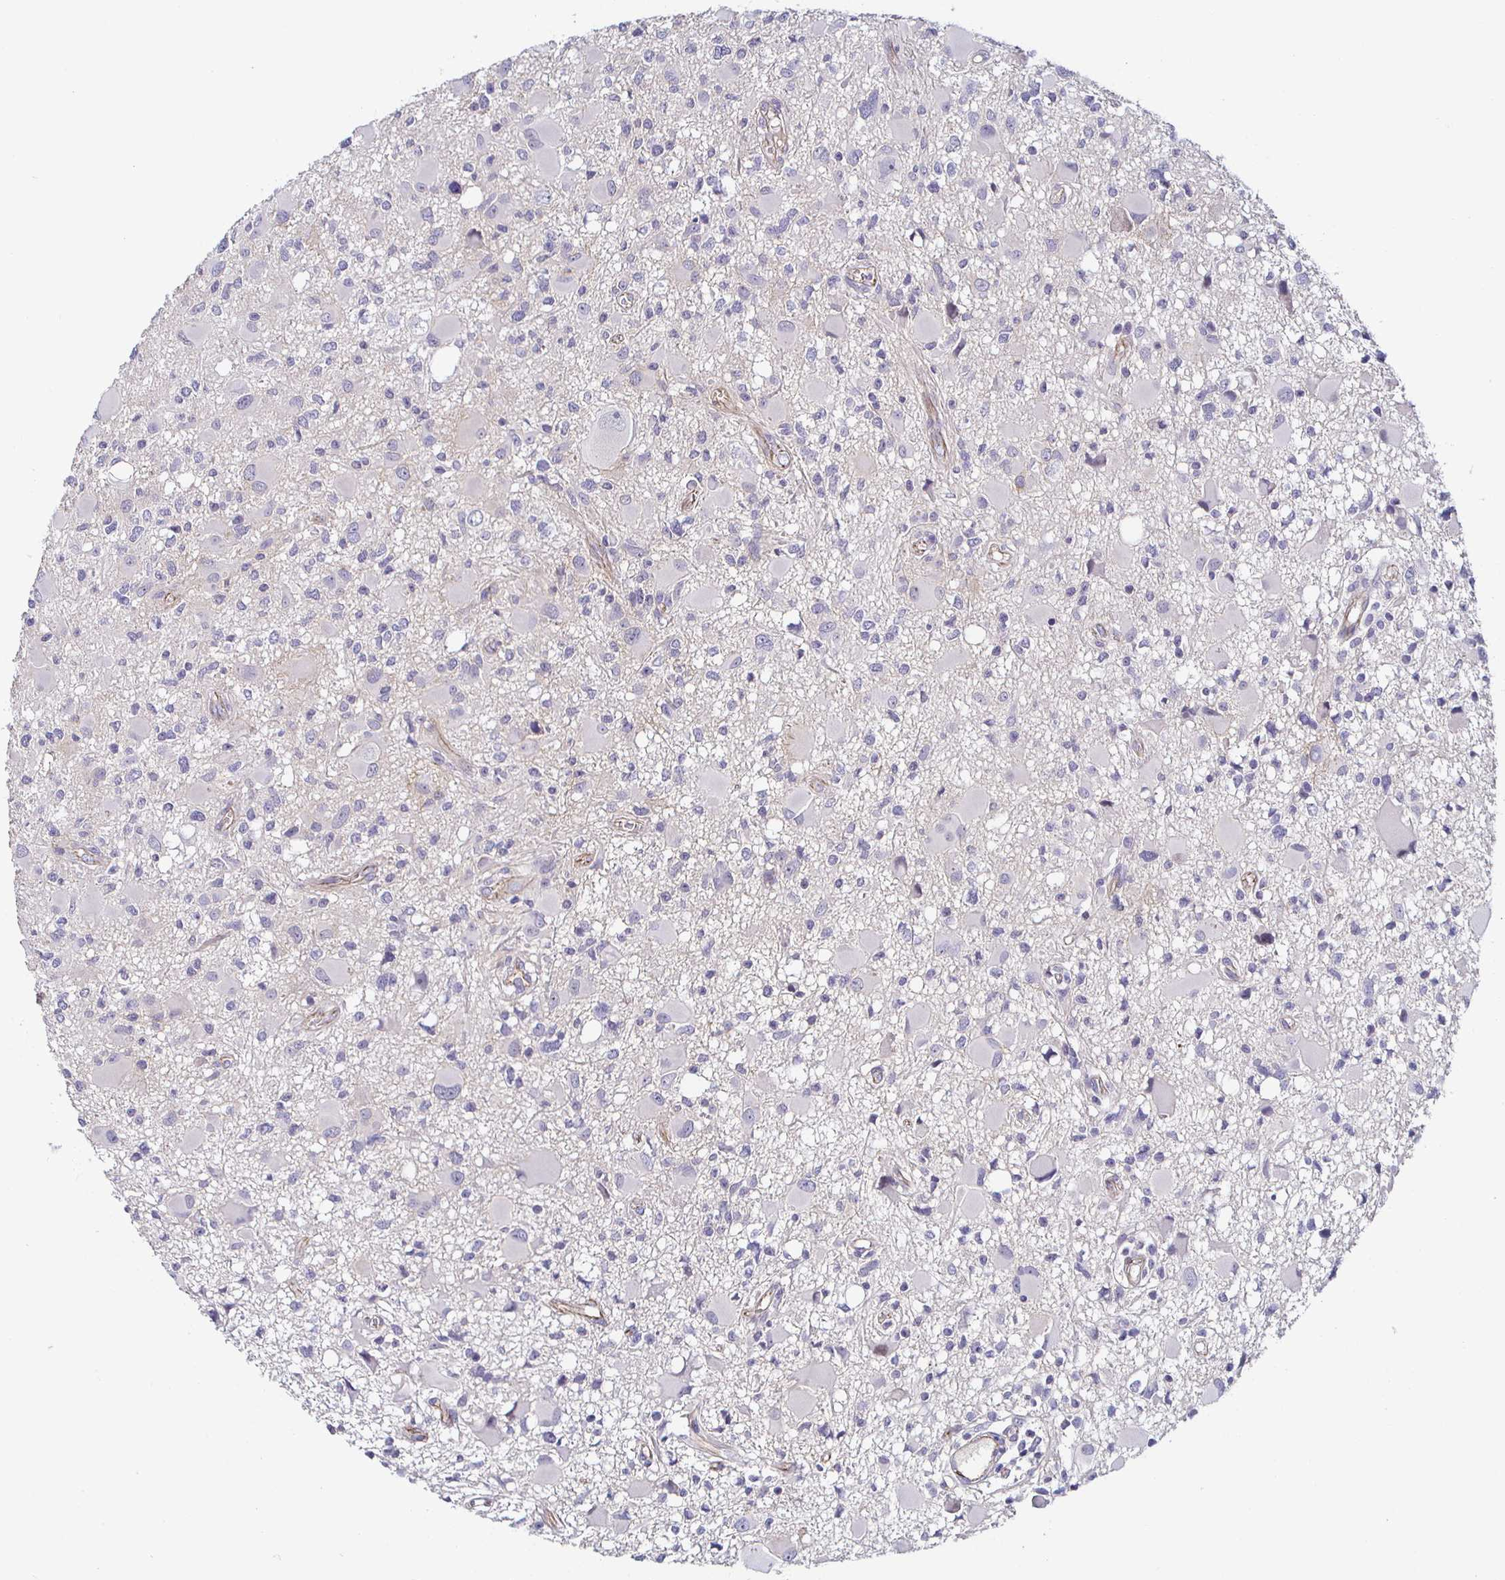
{"staining": {"intensity": "negative", "quantity": "none", "location": "none"}, "tissue": "glioma", "cell_type": "Tumor cells", "image_type": "cancer", "snomed": [{"axis": "morphology", "description": "Glioma, malignant, High grade"}, {"axis": "topography", "description": "Brain"}], "caption": "An image of human malignant high-grade glioma is negative for staining in tumor cells.", "gene": "PIWIL3", "patient": {"sex": "male", "age": 54}}